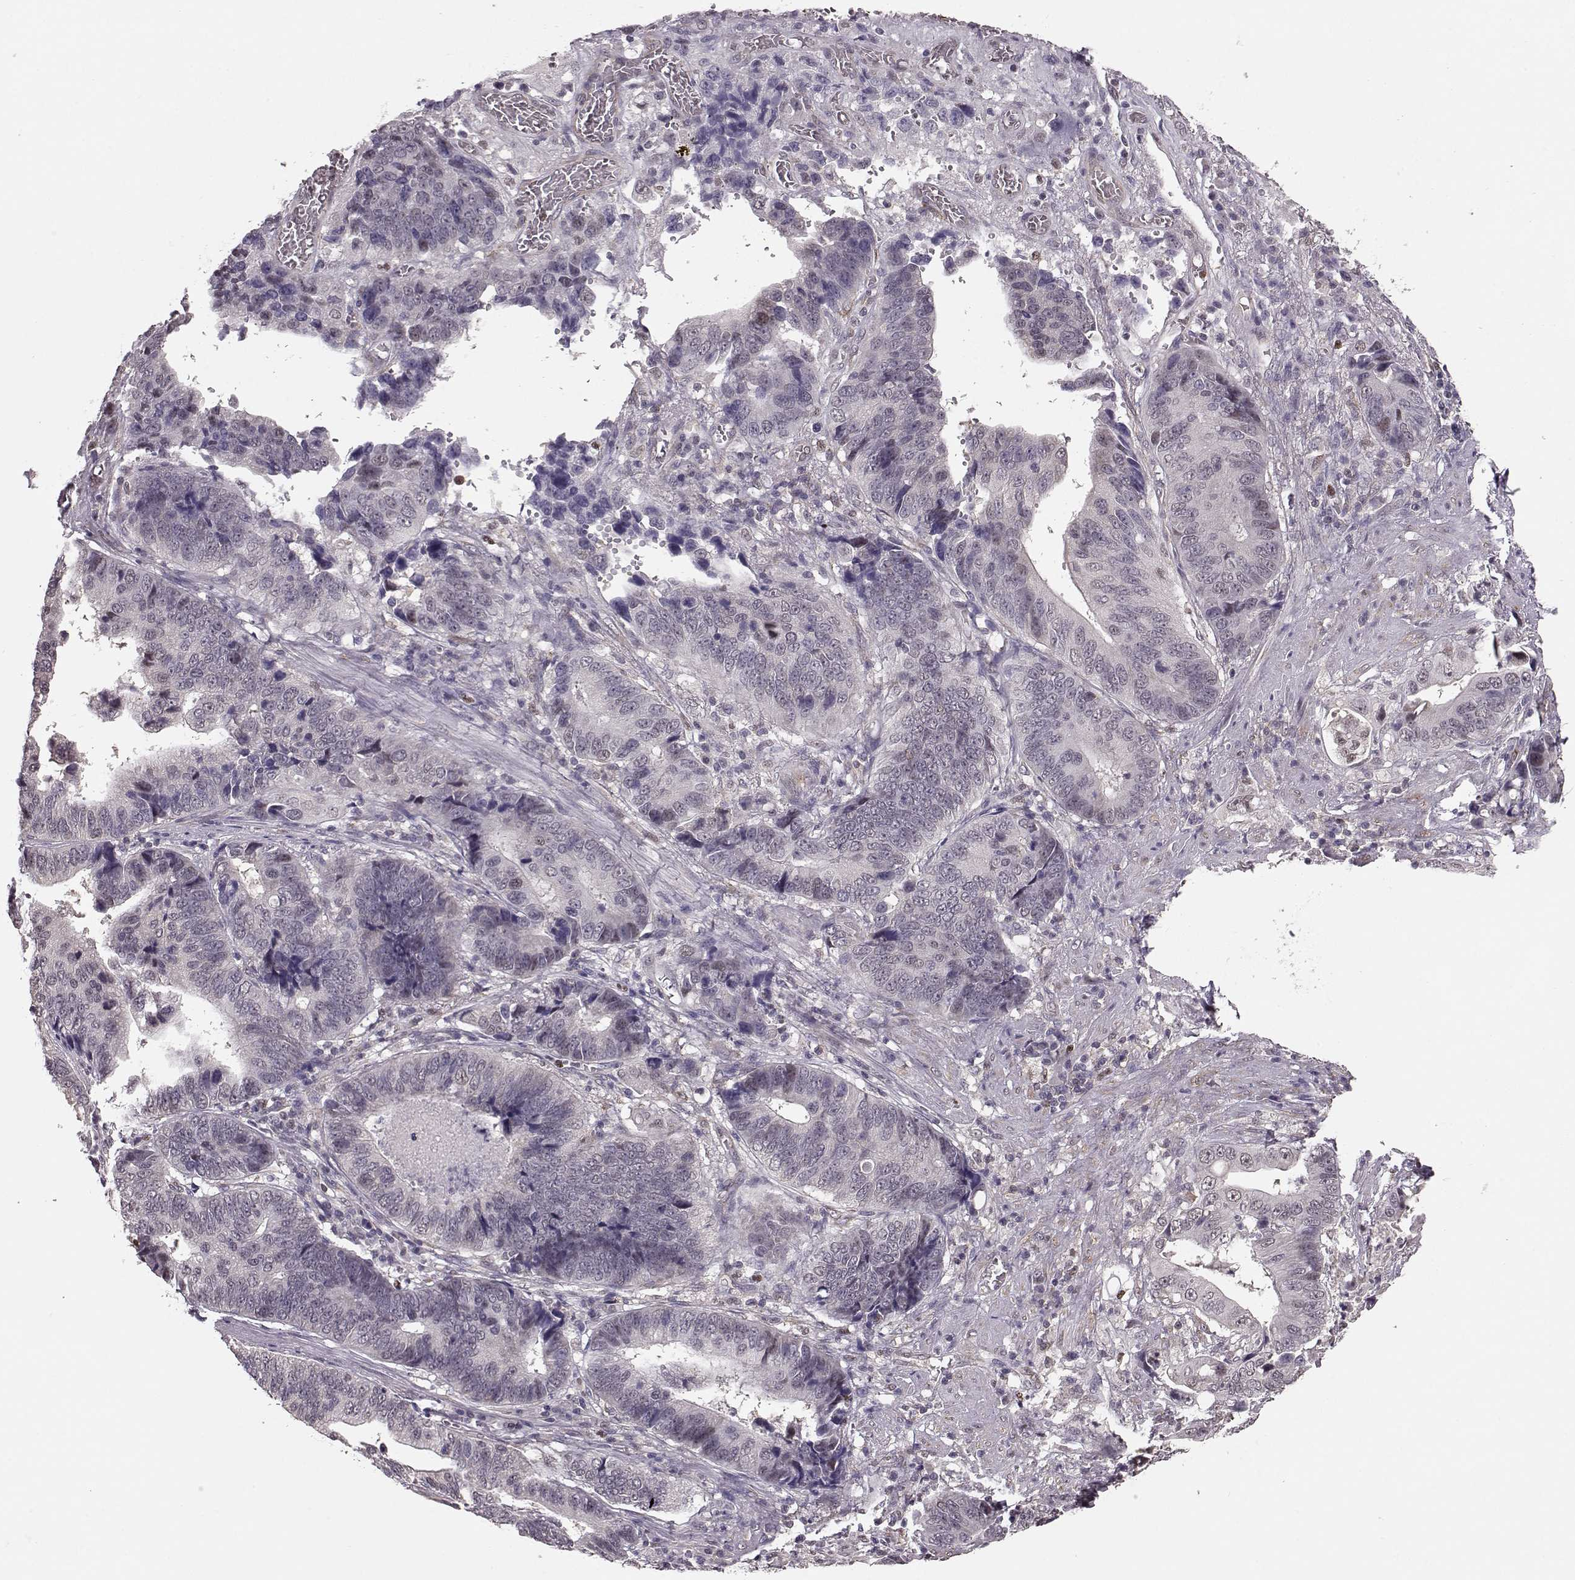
{"staining": {"intensity": "weak", "quantity": "<25%", "location": "nuclear"}, "tissue": "stomach cancer", "cell_type": "Tumor cells", "image_type": "cancer", "snomed": [{"axis": "morphology", "description": "Adenocarcinoma, NOS"}, {"axis": "topography", "description": "Stomach"}], "caption": "Human adenocarcinoma (stomach) stained for a protein using immunohistochemistry exhibits no expression in tumor cells.", "gene": "KLF6", "patient": {"sex": "male", "age": 84}}